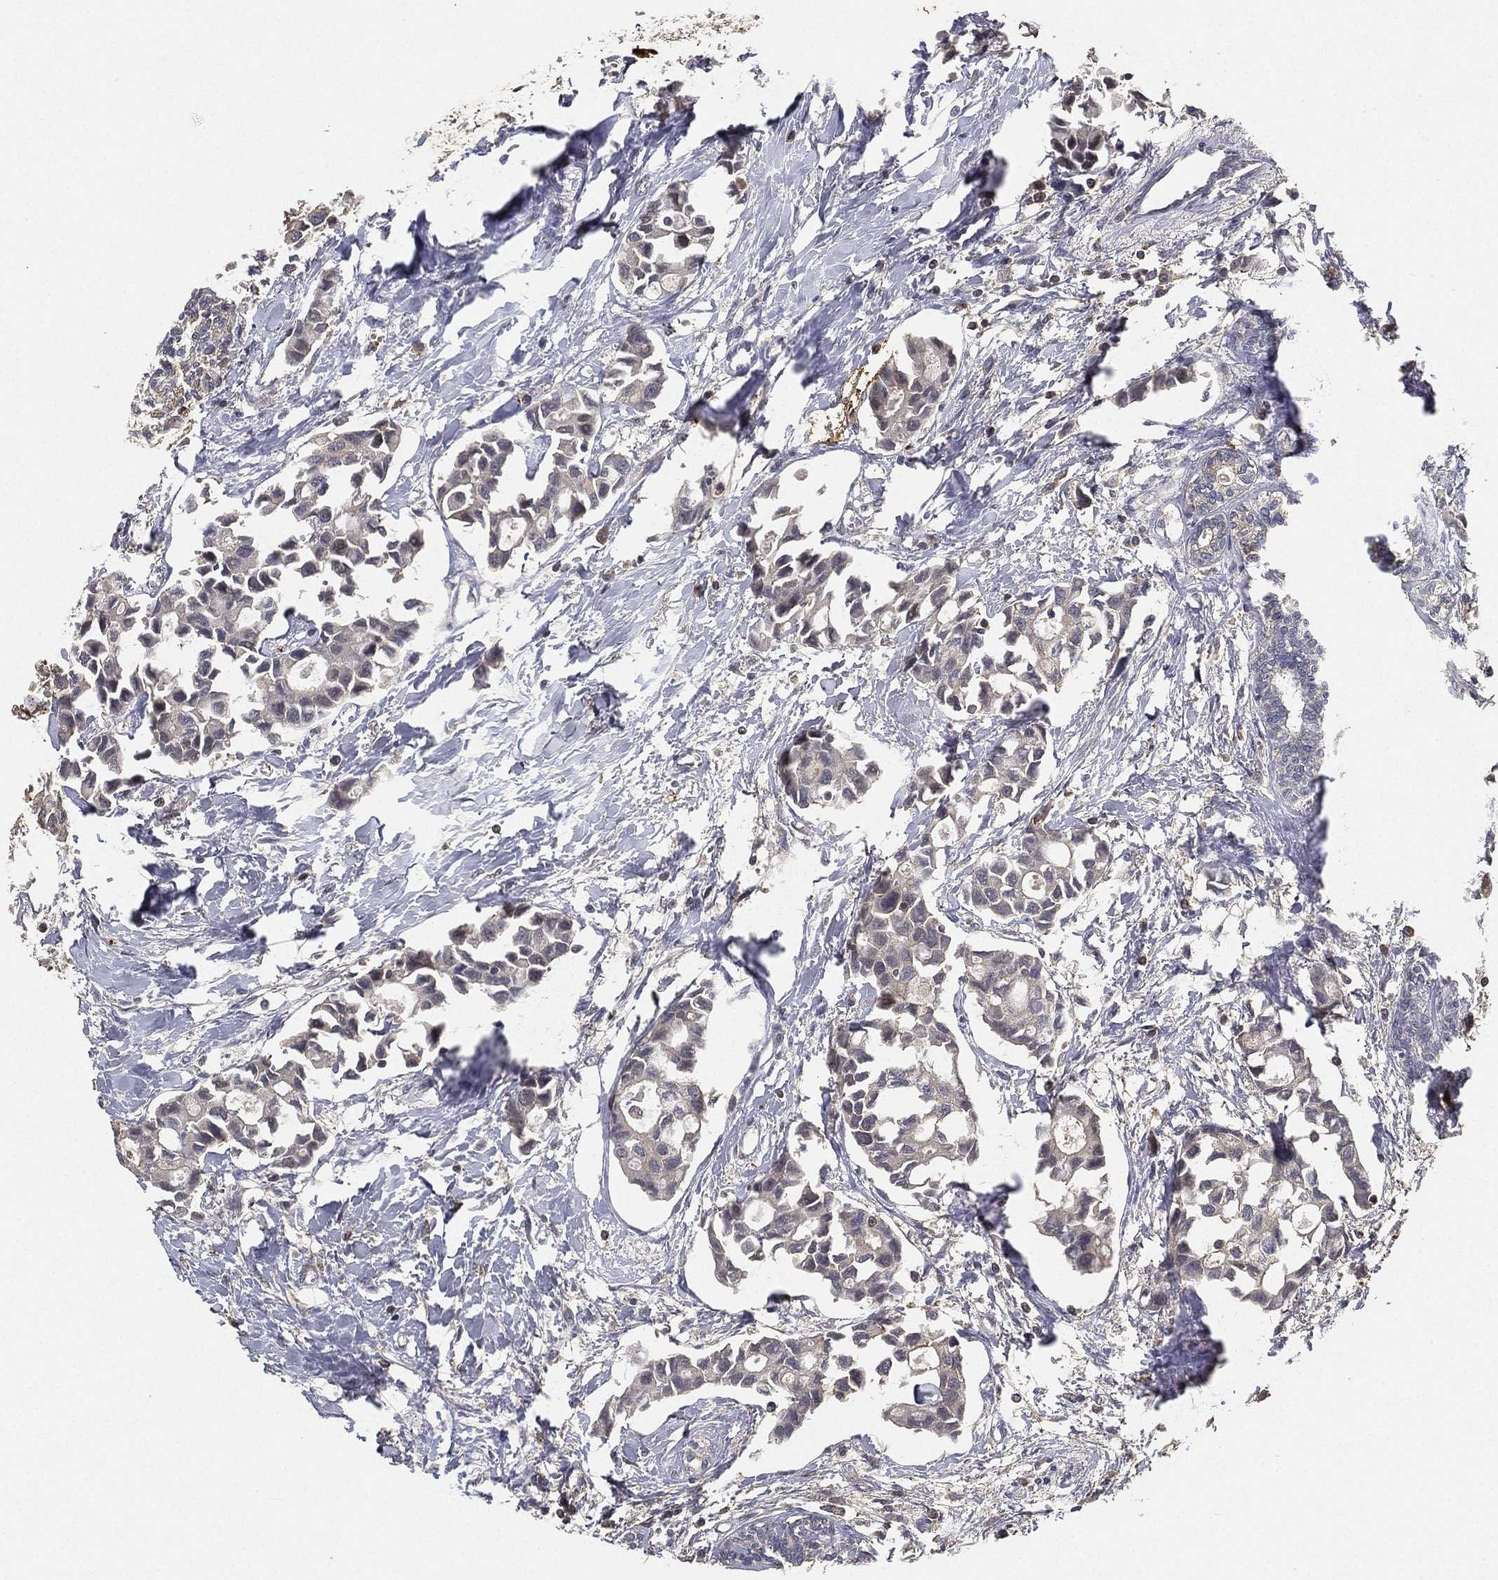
{"staining": {"intensity": "negative", "quantity": "none", "location": "none"}, "tissue": "breast cancer", "cell_type": "Tumor cells", "image_type": "cancer", "snomed": [{"axis": "morphology", "description": "Duct carcinoma"}, {"axis": "topography", "description": "Breast"}], "caption": "DAB immunohistochemical staining of breast cancer exhibits no significant staining in tumor cells.", "gene": "CFAP251", "patient": {"sex": "female", "age": 83}}